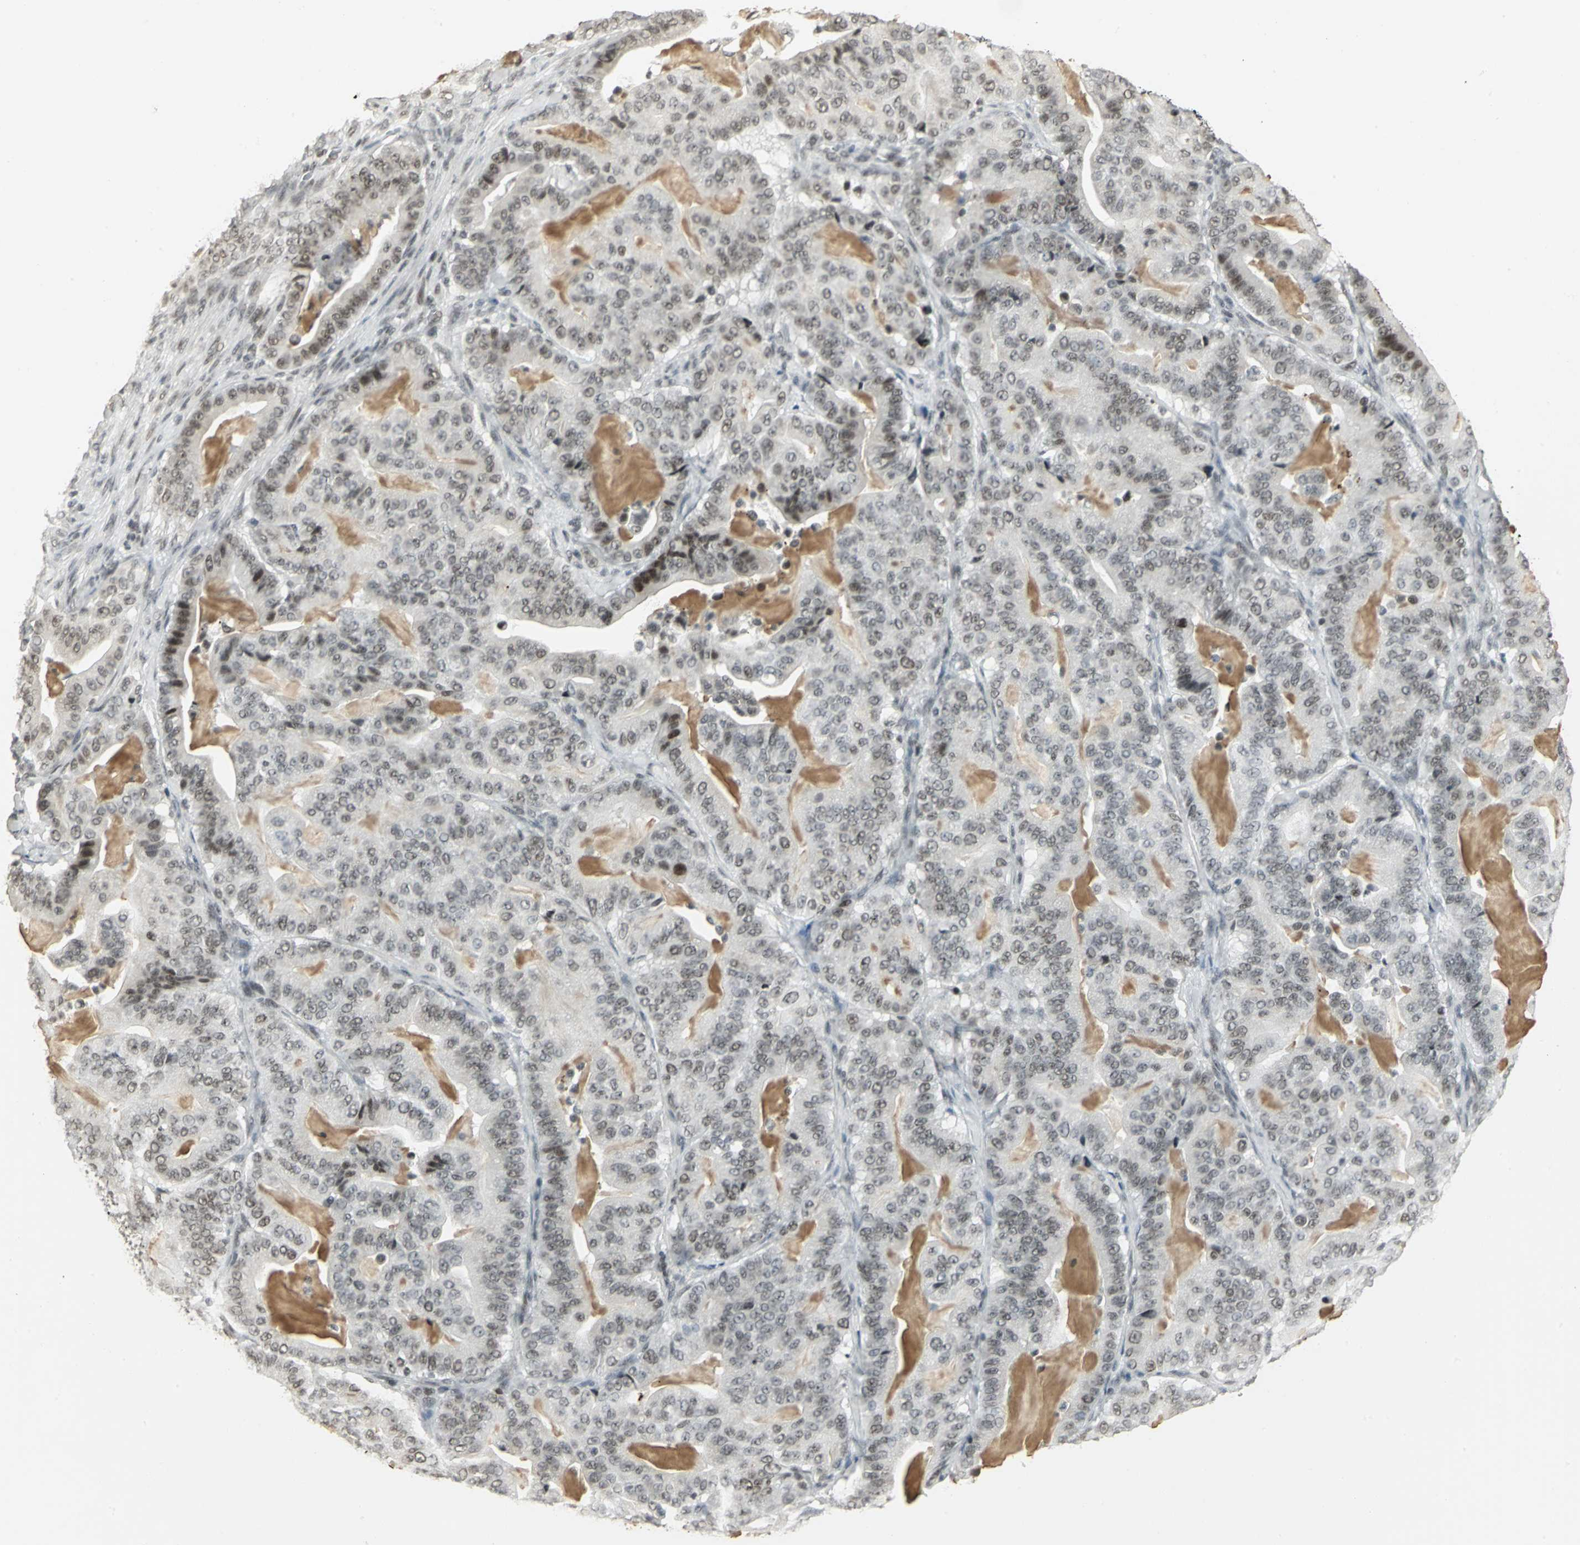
{"staining": {"intensity": "moderate", "quantity": ">75%", "location": "nuclear"}, "tissue": "pancreatic cancer", "cell_type": "Tumor cells", "image_type": "cancer", "snomed": [{"axis": "morphology", "description": "Adenocarcinoma, NOS"}, {"axis": "topography", "description": "Pancreas"}], "caption": "Immunohistochemistry micrograph of adenocarcinoma (pancreatic) stained for a protein (brown), which exhibits medium levels of moderate nuclear staining in approximately >75% of tumor cells.", "gene": "CBX3", "patient": {"sex": "male", "age": 63}}